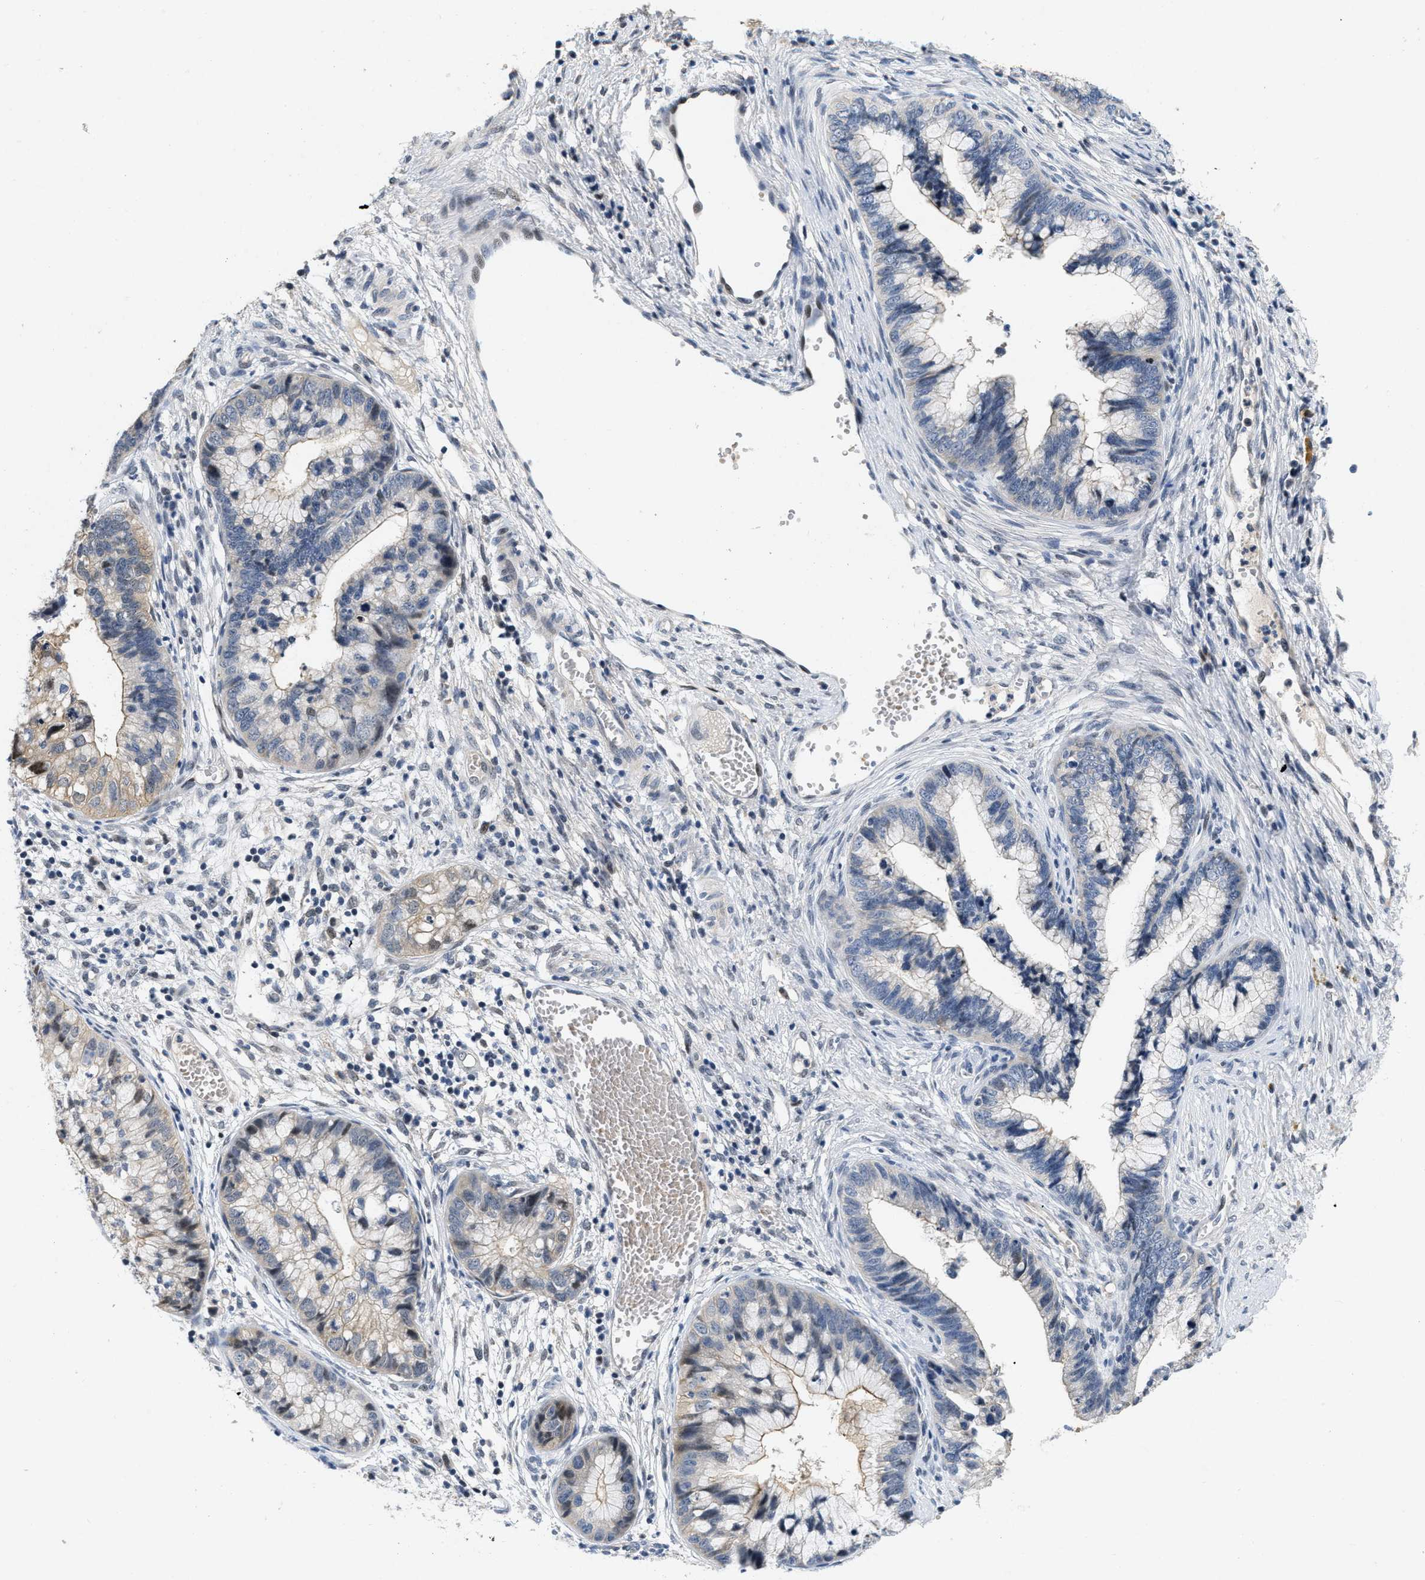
{"staining": {"intensity": "negative", "quantity": "none", "location": "none"}, "tissue": "cervical cancer", "cell_type": "Tumor cells", "image_type": "cancer", "snomed": [{"axis": "morphology", "description": "Adenocarcinoma, NOS"}, {"axis": "topography", "description": "Cervix"}], "caption": "Immunohistochemical staining of adenocarcinoma (cervical) demonstrates no significant expression in tumor cells.", "gene": "VIP", "patient": {"sex": "female", "age": 44}}